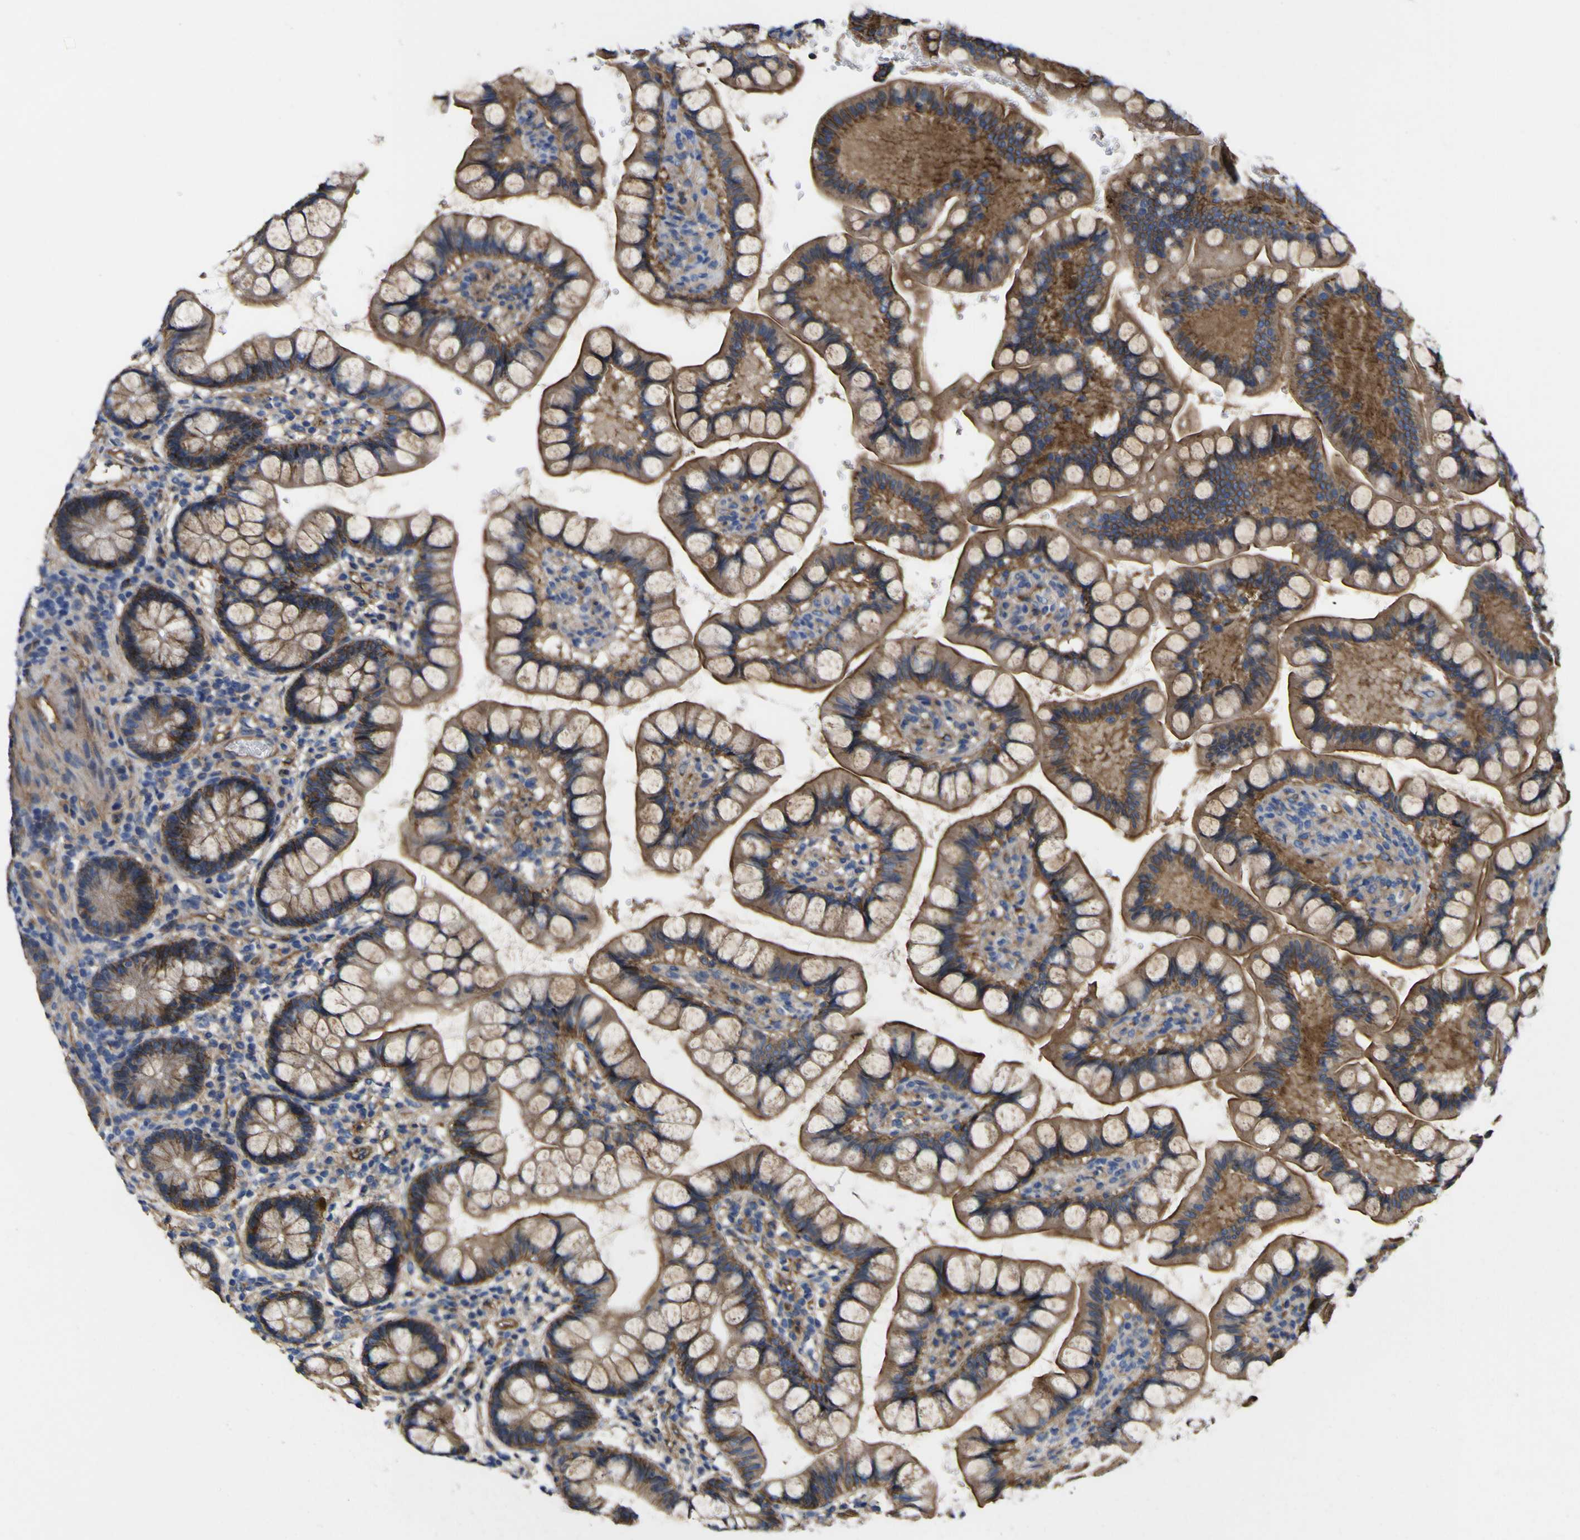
{"staining": {"intensity": "moderate", "quantity": ">75%", "location": "cytoplasmic/membranous"}, "tissue": "small intestine", "cell_type": "Glandular cells", "image_type": "normal", "snomed": [{"axis": "morphology", "description": "Normal tissue, NOS"}, {"axis": "topography", "description": "Small intestine"}], "caption": "DAB (3,3'-diaminobenzidine) immunohistochemical staining of unremarkable human small intestine displays moderate cytoplasmic/membranous protein expression in approximately >75% of glandular cells. The protein is shown in brown color, while the nuclei are stained blue.", "gene": "CD151", "patient": {"sex": "female", "age": 58}}